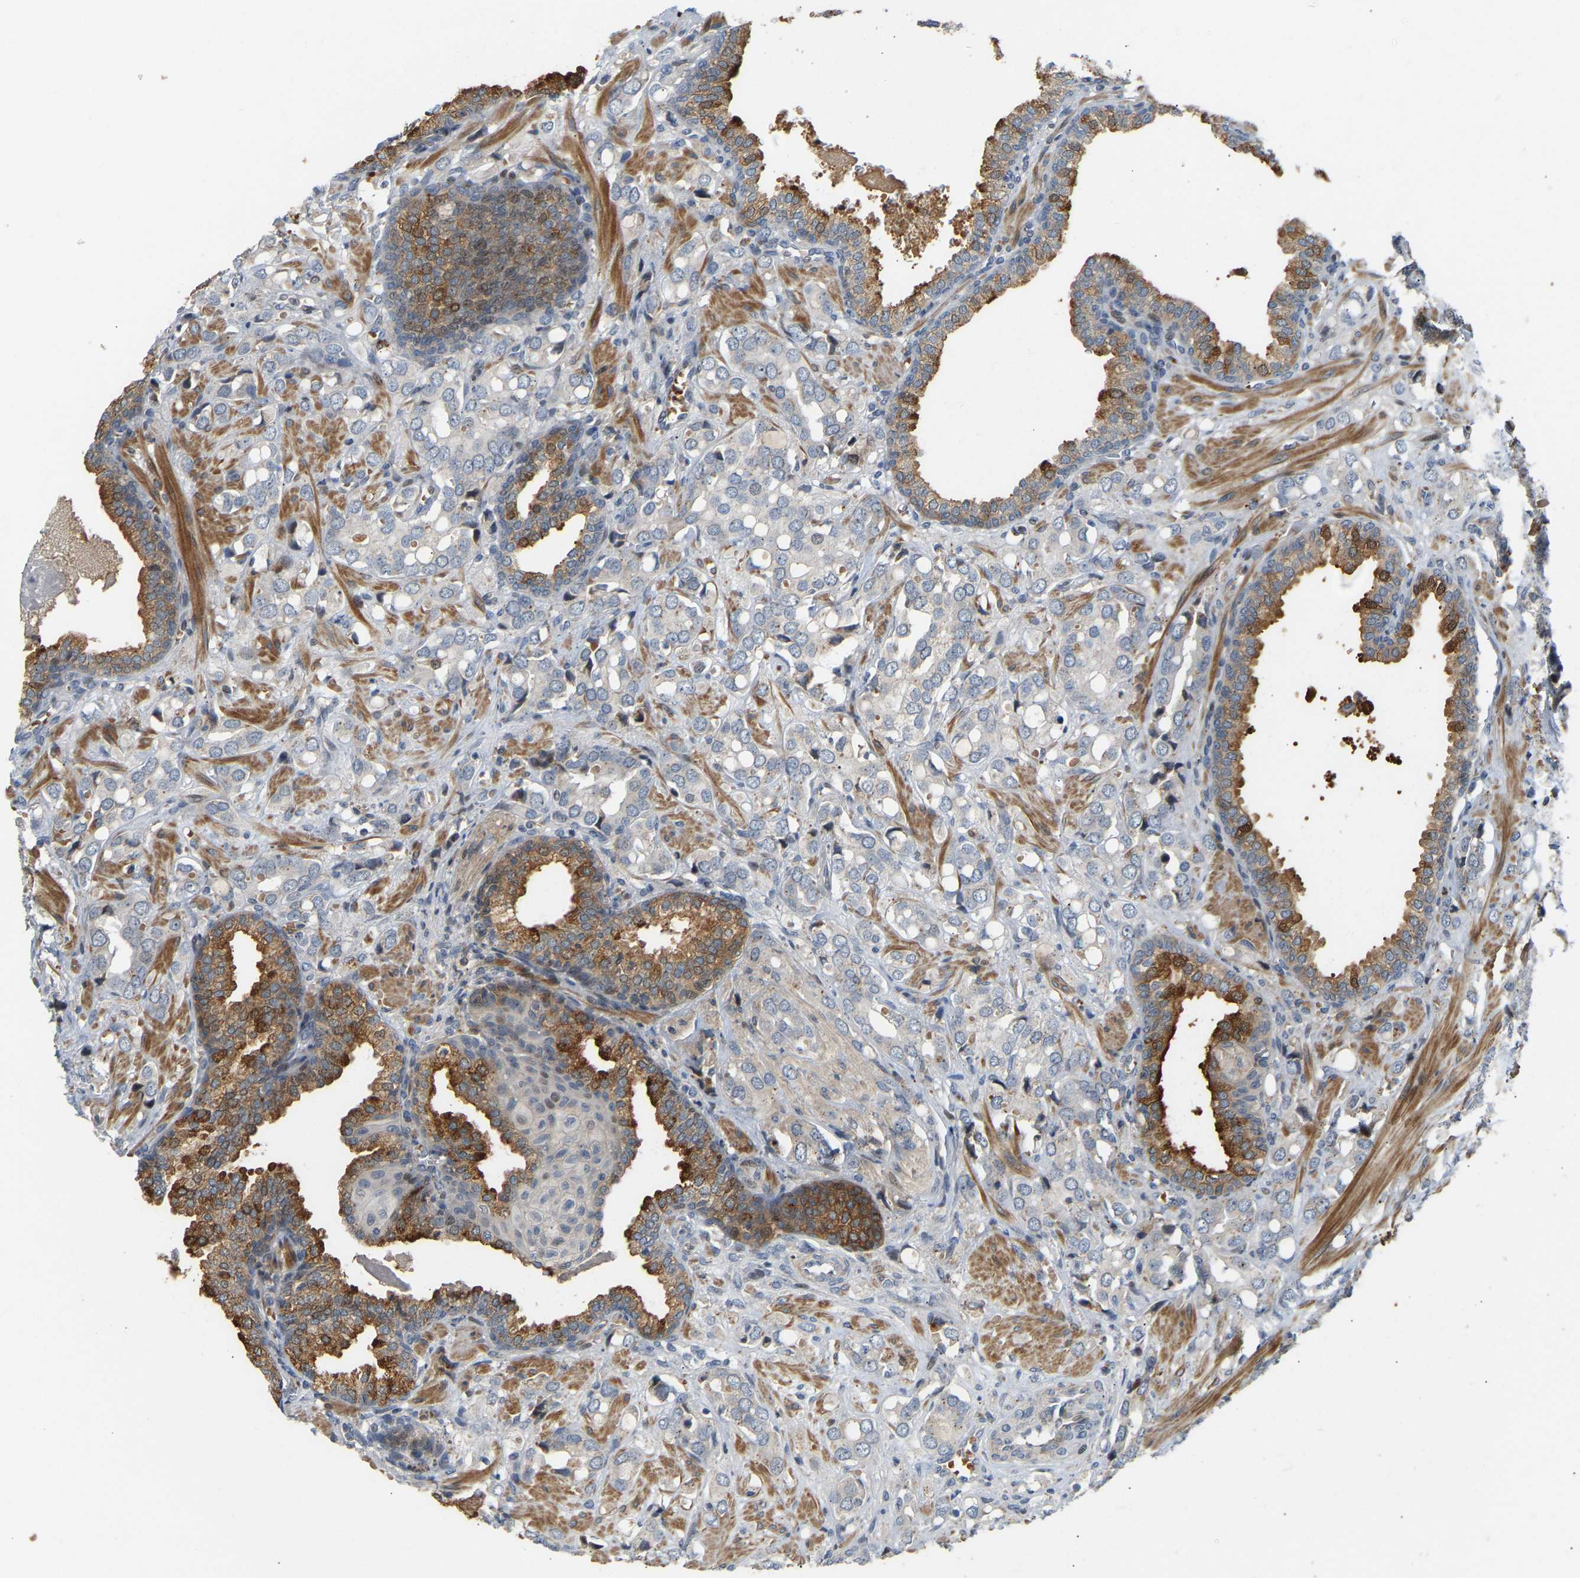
{"staining": {"intensity": "negative", "quantity": "none", "location": "none"}, "tissue": "prostate cancer", "cell_type": "Tumor cells", "image_type": "cancer", "snomed": [{"axis": "morphology", "description": "Adenocarcinoma, High grade"}, {"axis": "topography", "description": "Prostate"}], "caption": "DAB immunohistochemical staining of human prostate cancer shows no significant staining in tumor cells.", "gene": "POGLUT2", "patient": {"sex": "male", "age": 52}}